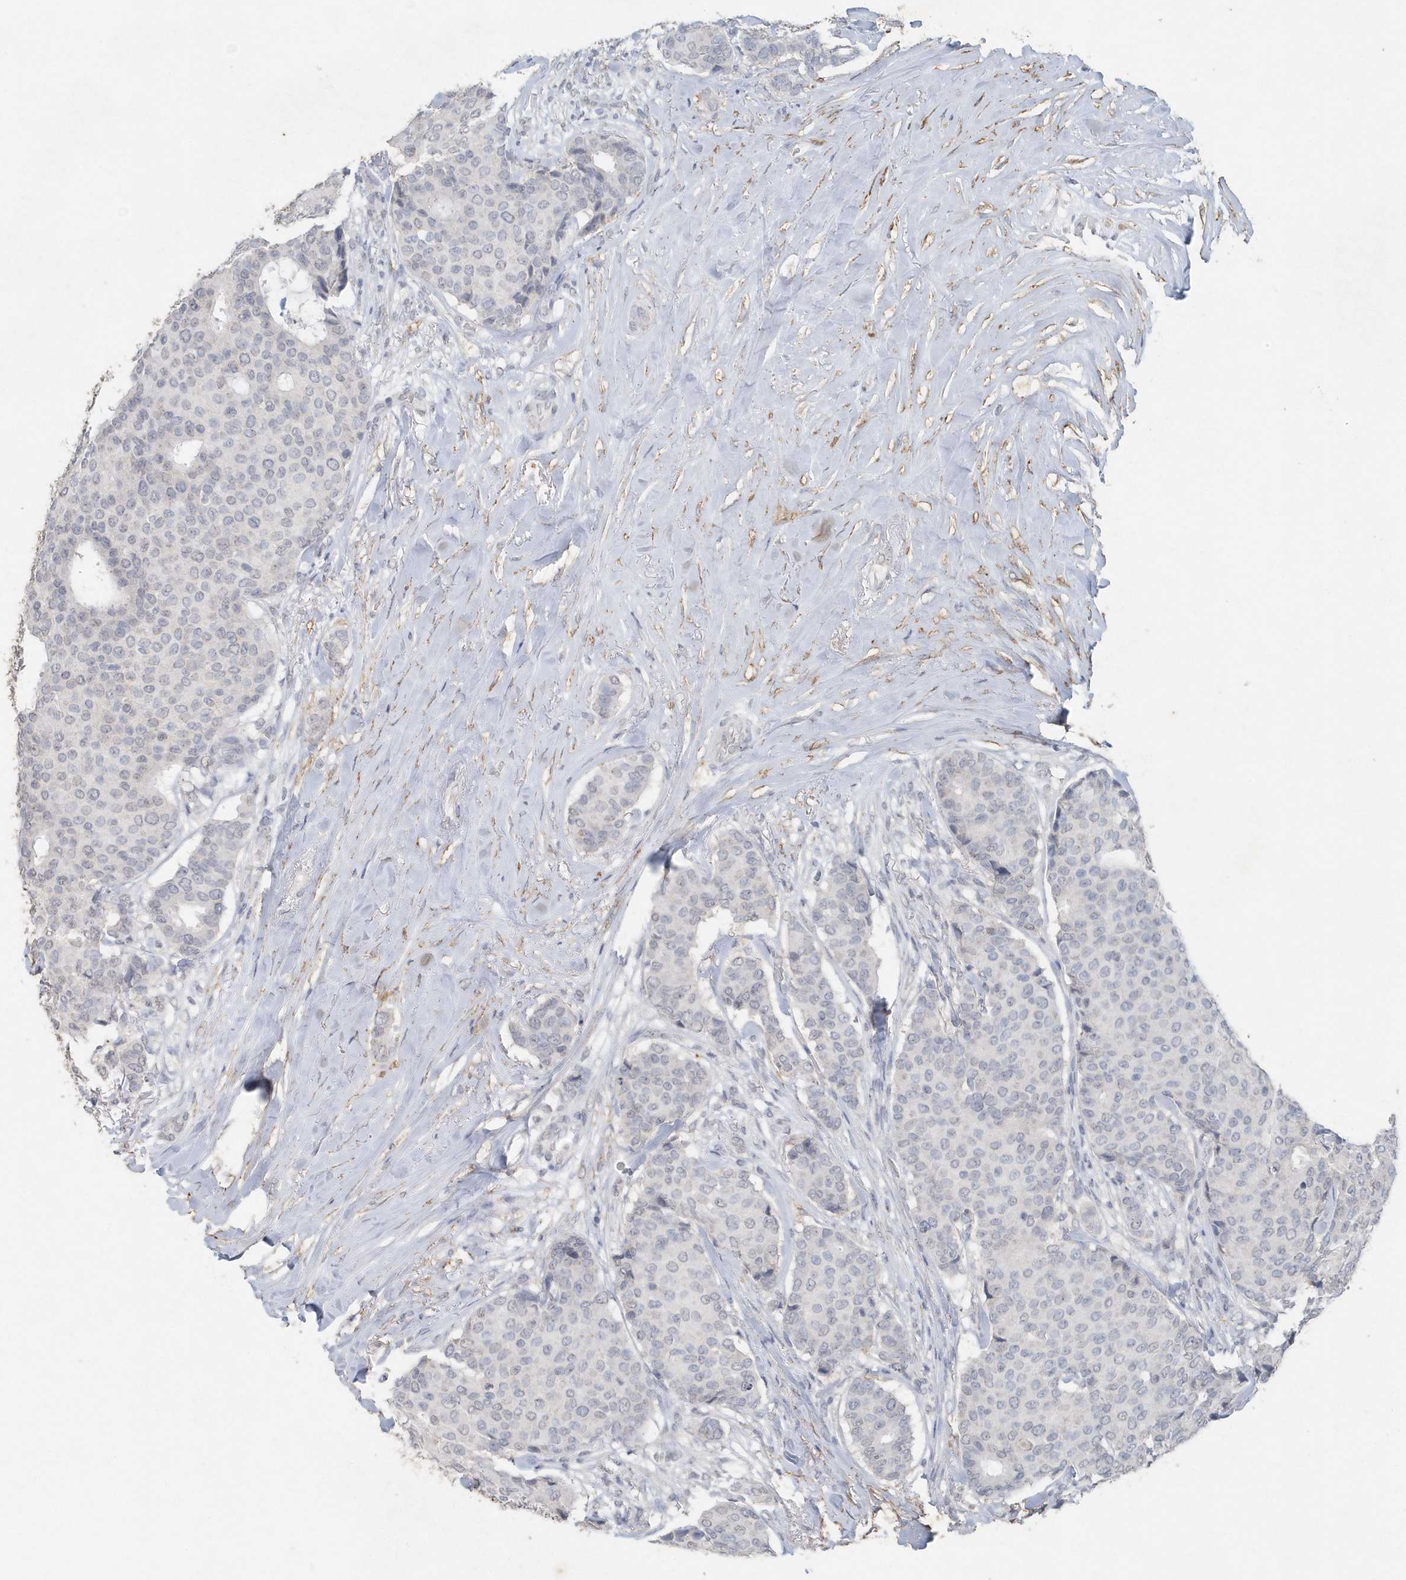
{"staining": {"intensity": "negative", "quantity": "none", "location": "none"}, "tissue": "breast cancer", "cell_type": "Tumor cells", "image_type": "cancer", "snomed": [{"axis": "morphology", "description": "Duct carcinoma"}, {"axis": "topography", "description": "Breast"}], "caption": "Protein analysis of breast cancer displays no significant positivity in tumor cells. Brightfield microscopy of immunohistochemistry stained with DAB (3,3'-diaminobenzidine) (brown) and hematoxylin (blue), captured at high magnification.", "gene": "PDCD1", "patient": {"sex": "female", "age": 75}}